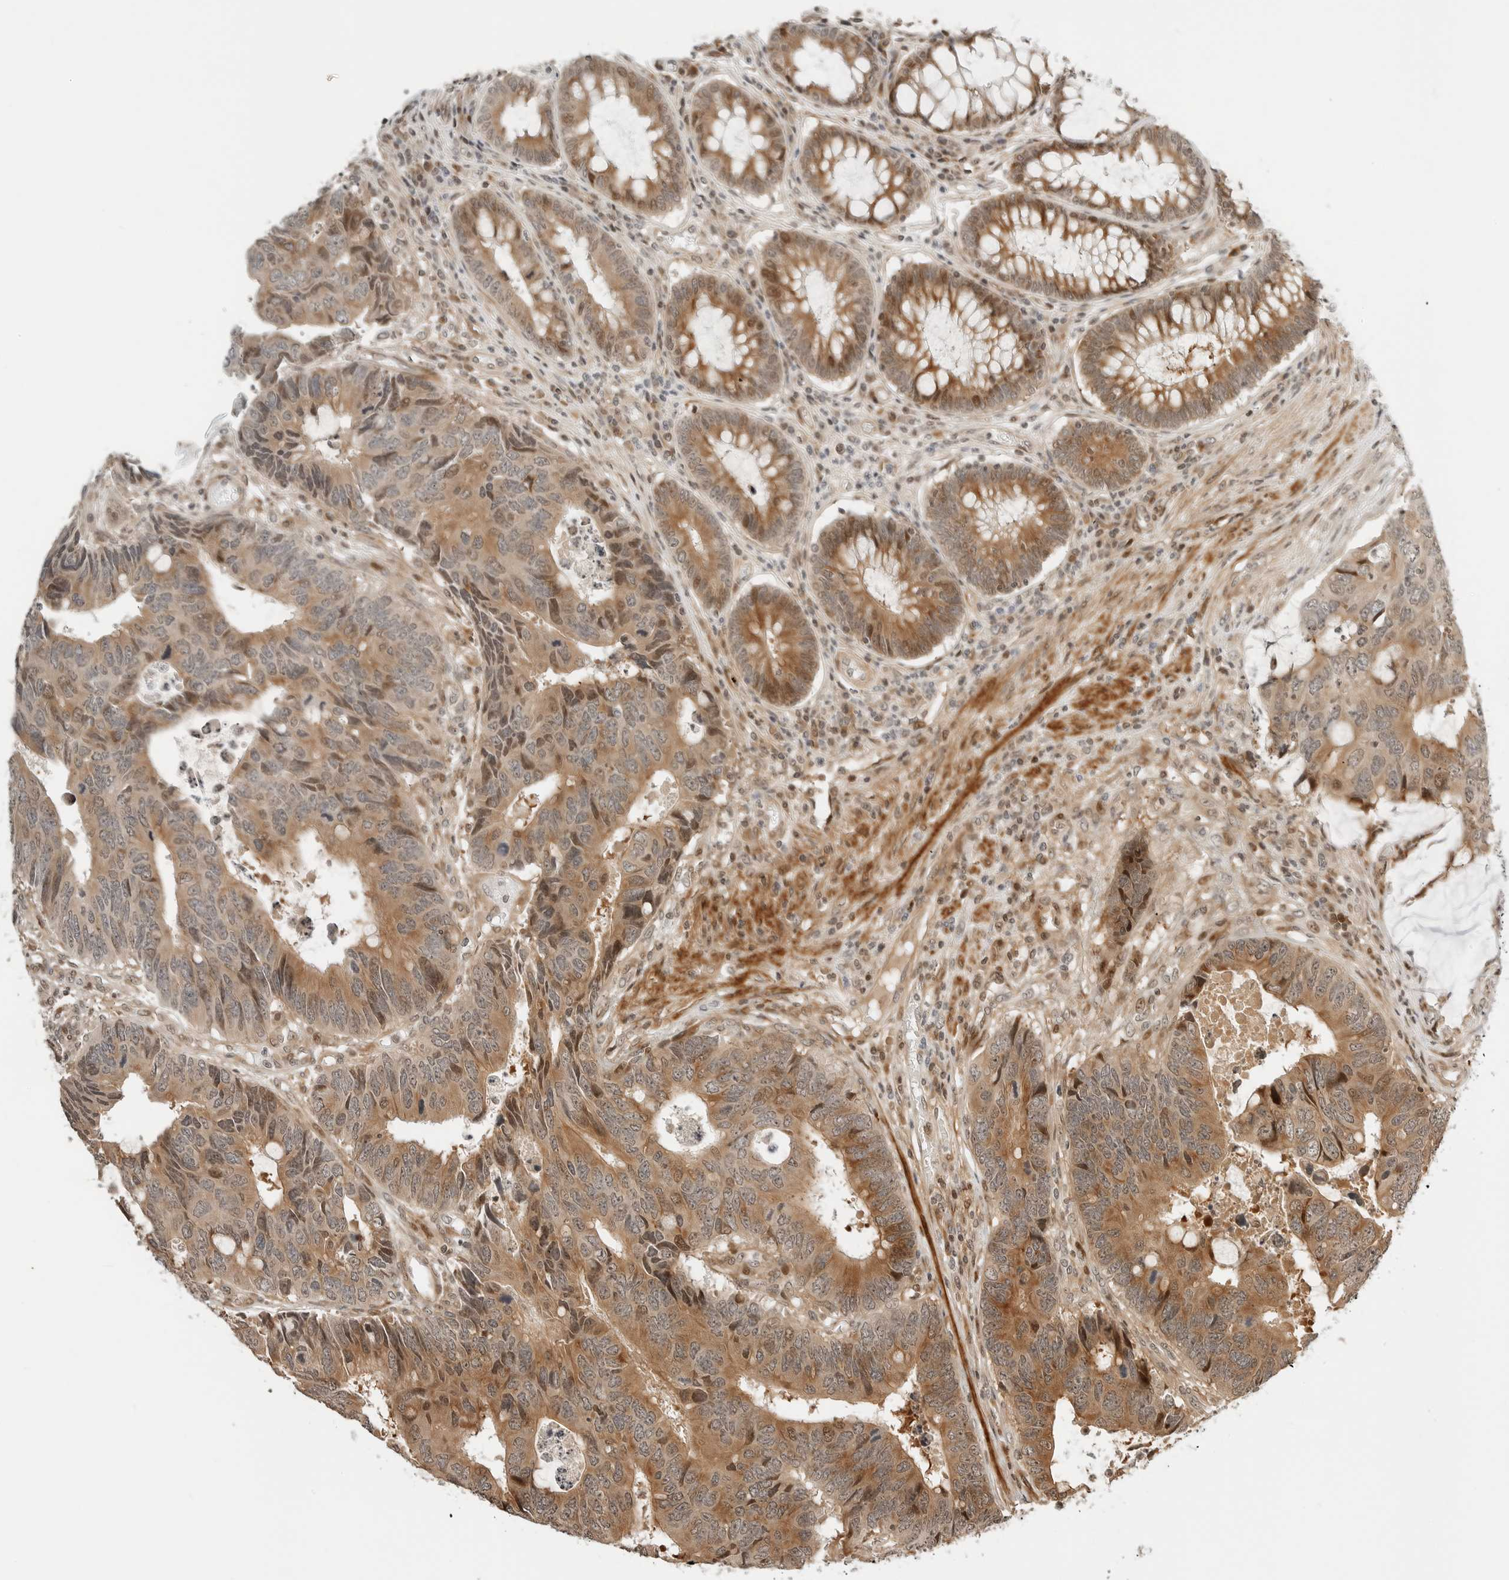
{"staining": {"intensity": "moderate", "quantity": ">75%", "location": "cytoplasmic/membranous,nuclear"}, "tissue": "colorectal cancer", "cell_type": "Tumor cells", "image_type": "cancer", "snomed": [{"axis": "morphology", "description": "Adenocarcinoma, NOS"}, {"axis": "topography", "description": "Rectum"}], "caption": "Immunohistochemistry (IHC) histopathology image of colorectal adenocarcinoma stained for a protein (brown), which displays medium levels of moderate cytoplasmic/membranous and nuclear expression in approximately >75% of tumor cells.", "gene": "GEM", "patient": {"sex": "male", "age": 84}}